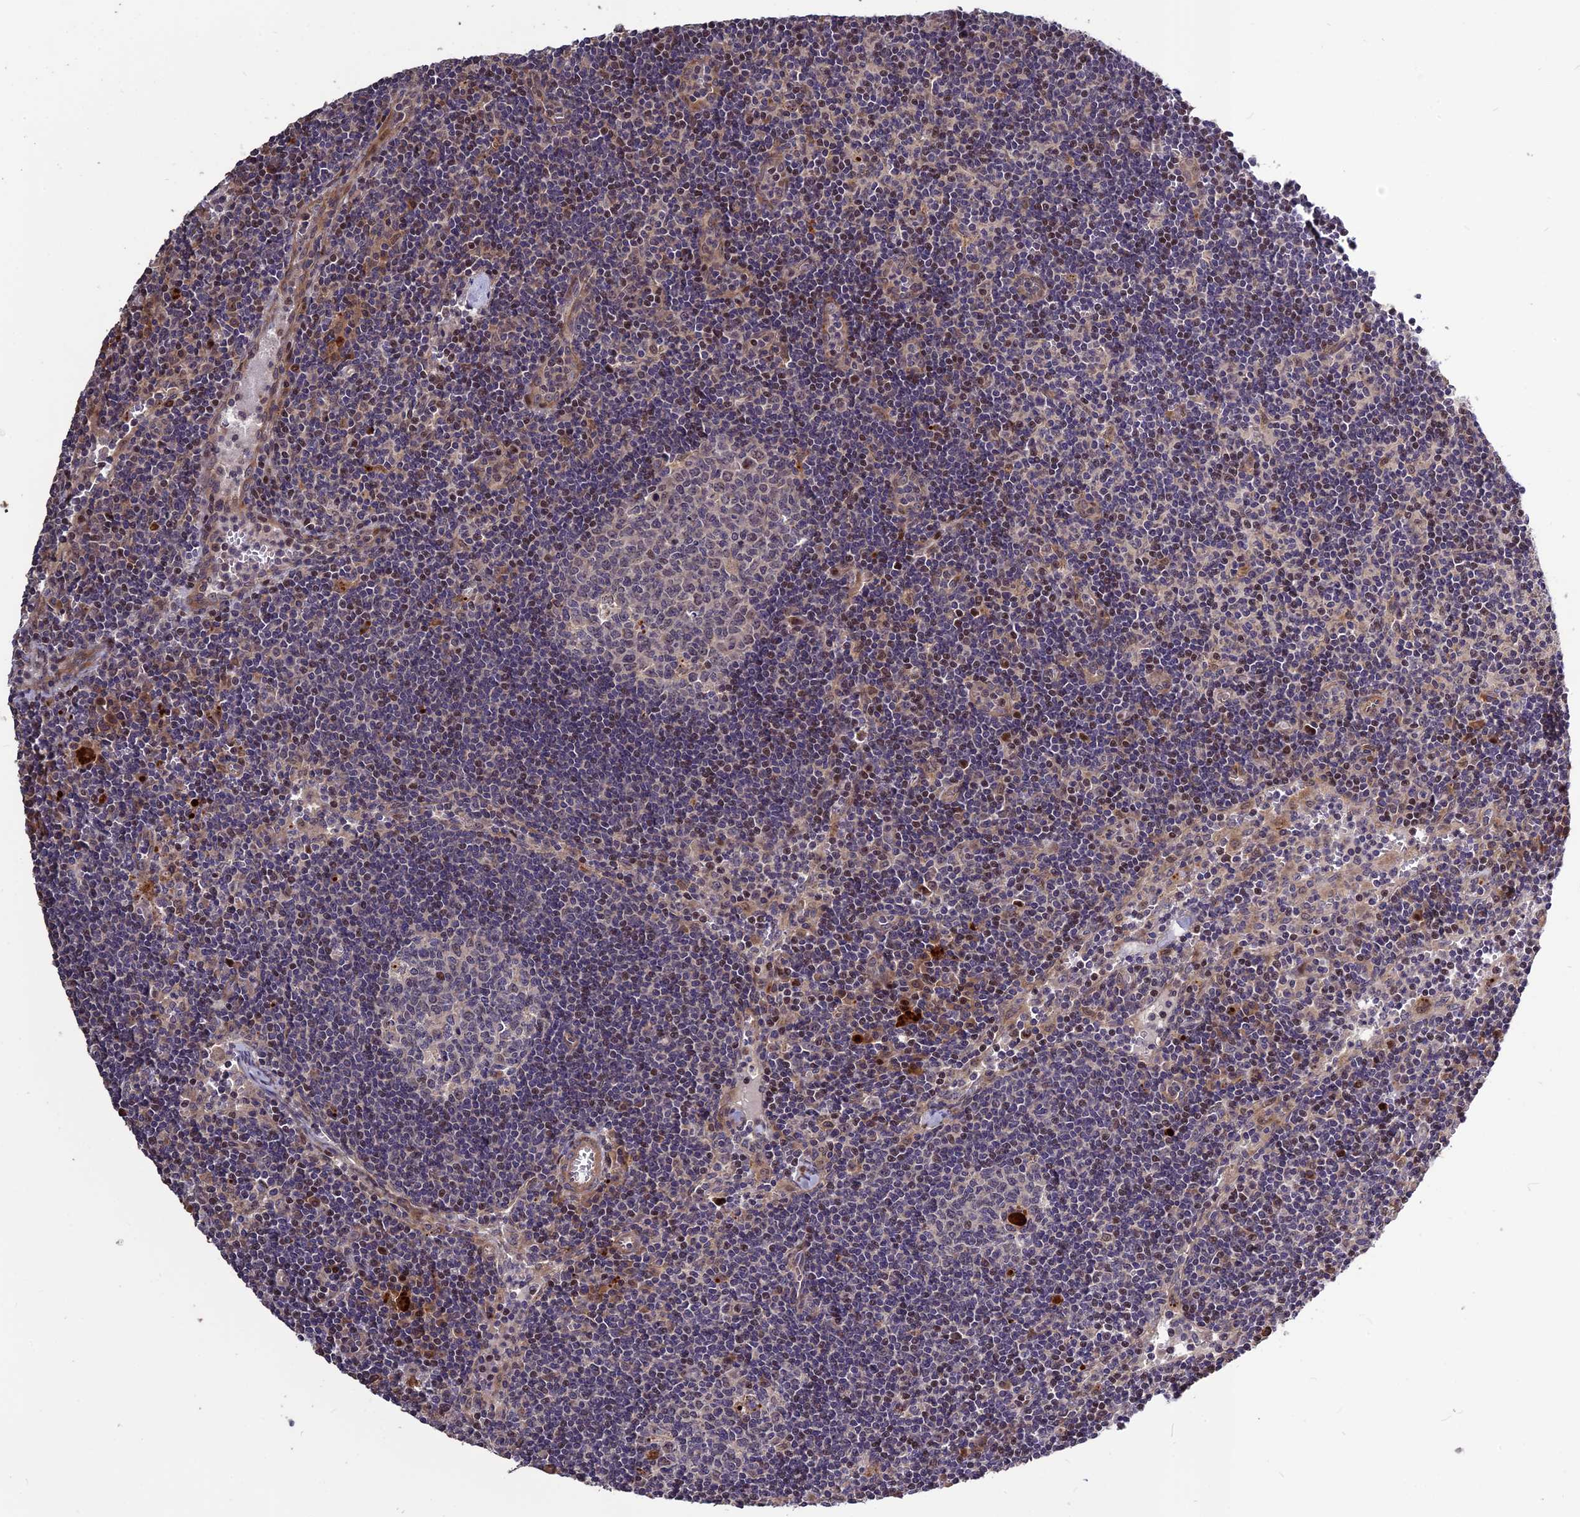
{"staining": {"intensity": "negative", "quantity": "none", "location": "none"}, "tissue": "lymph node", "cell_type": "Germinal center cells", "image_type": "normal", "snomed": [{"axis": "morphology", "description": "Normal tissue, NOS"}, {"axis": "topography", "description": "Lymph node"}], "caption": "Photomicrograph shows no significant protein positivity in germinal center cells of normal lymph node.", "gene": "SPG21", "patient": {"sex": "female", "age": 32}}